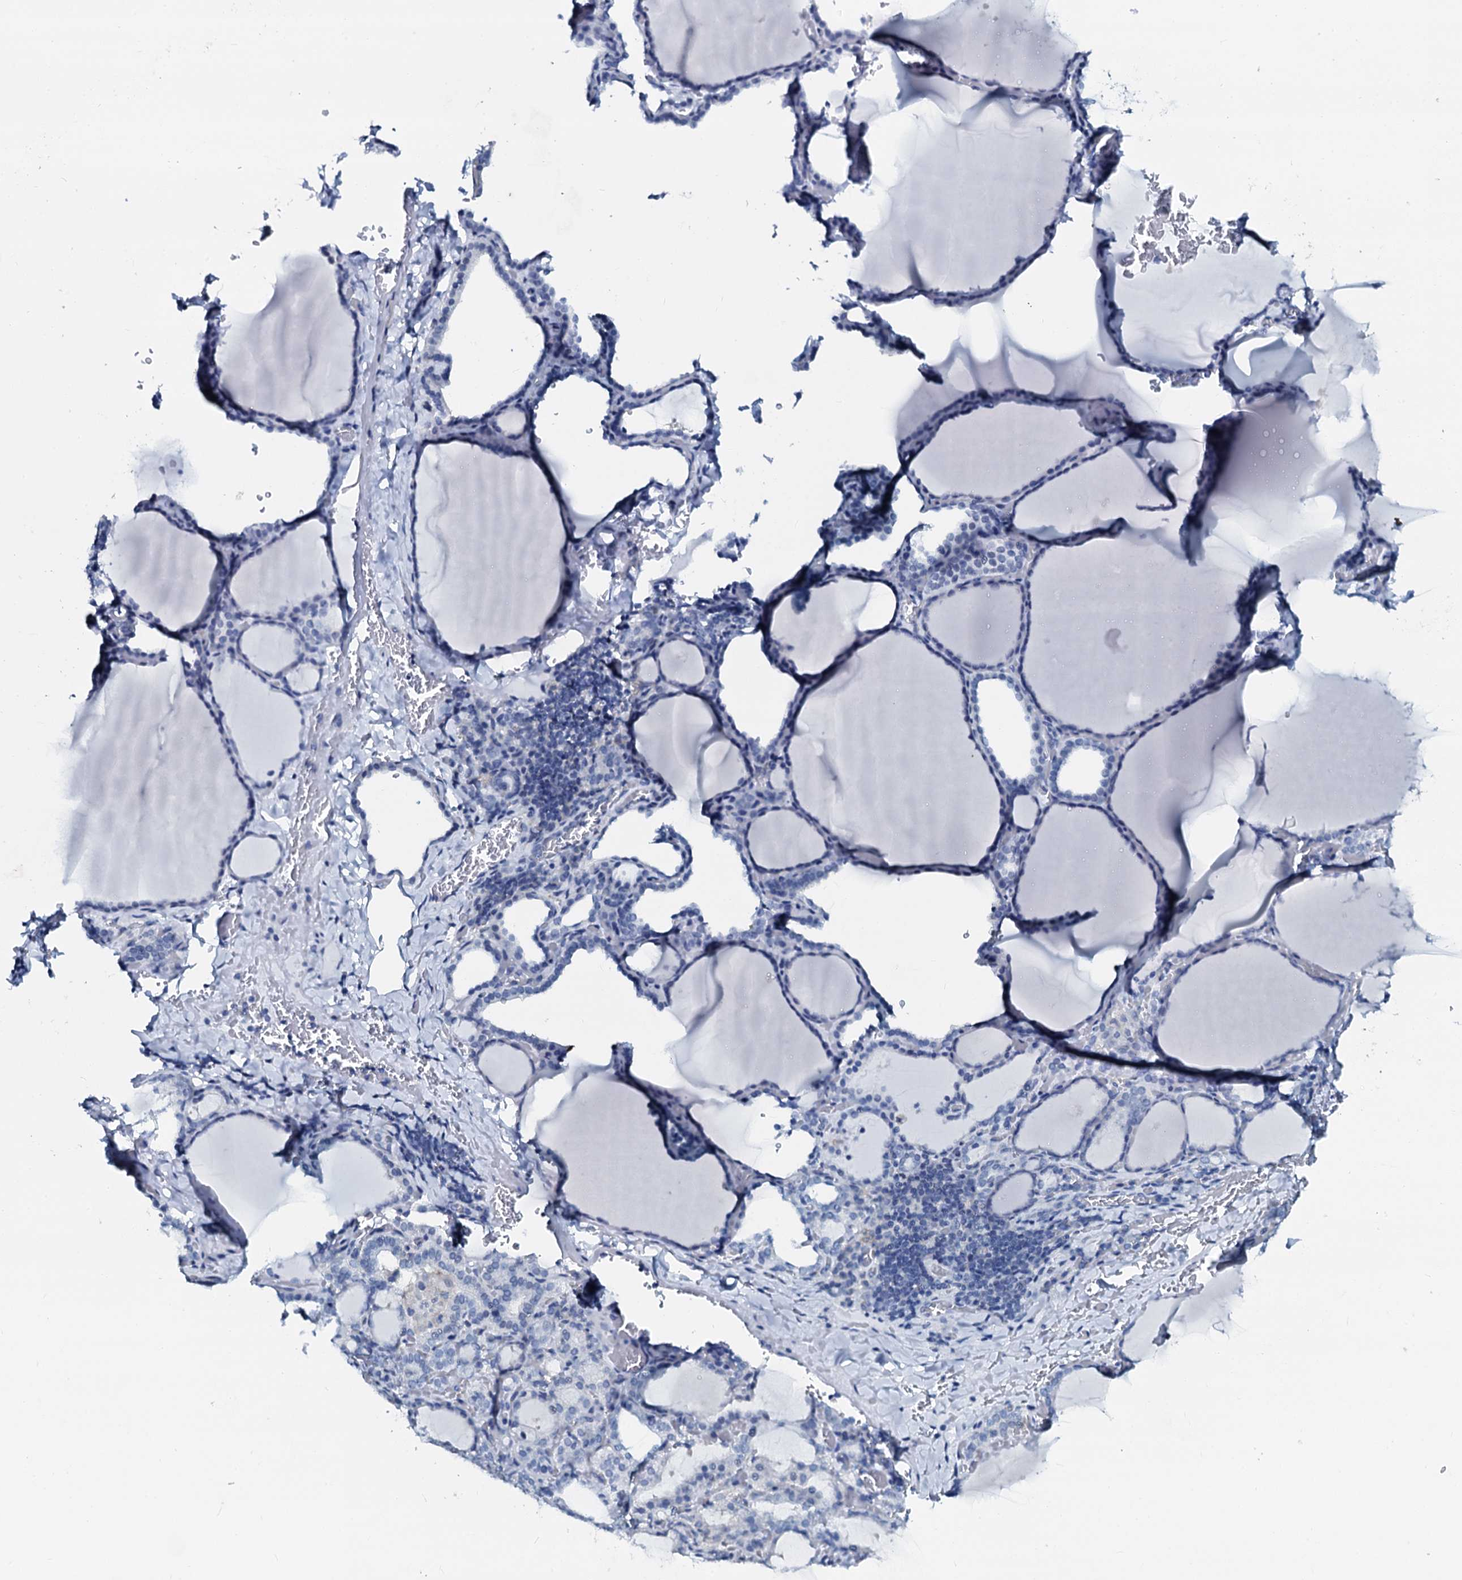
{"staining": {"intensity": "negative", "quantity": "none", "location": "none"}, "tissue": "thyroid gland", "cell_type": "Glandular cells", "image_type": "normal", "snomed": [{"axis": "morphology", "description": "Normal tissue, NOS"}, {"axis": "topography", "description": "Thyroid gland"}], "caption": "Glandular cells are negative for protein expression in normal human thyroid gland. Nuclei are stained in blue.", "gene": "SLC4A7", "patient": {"sex": "female", "age": 39}}